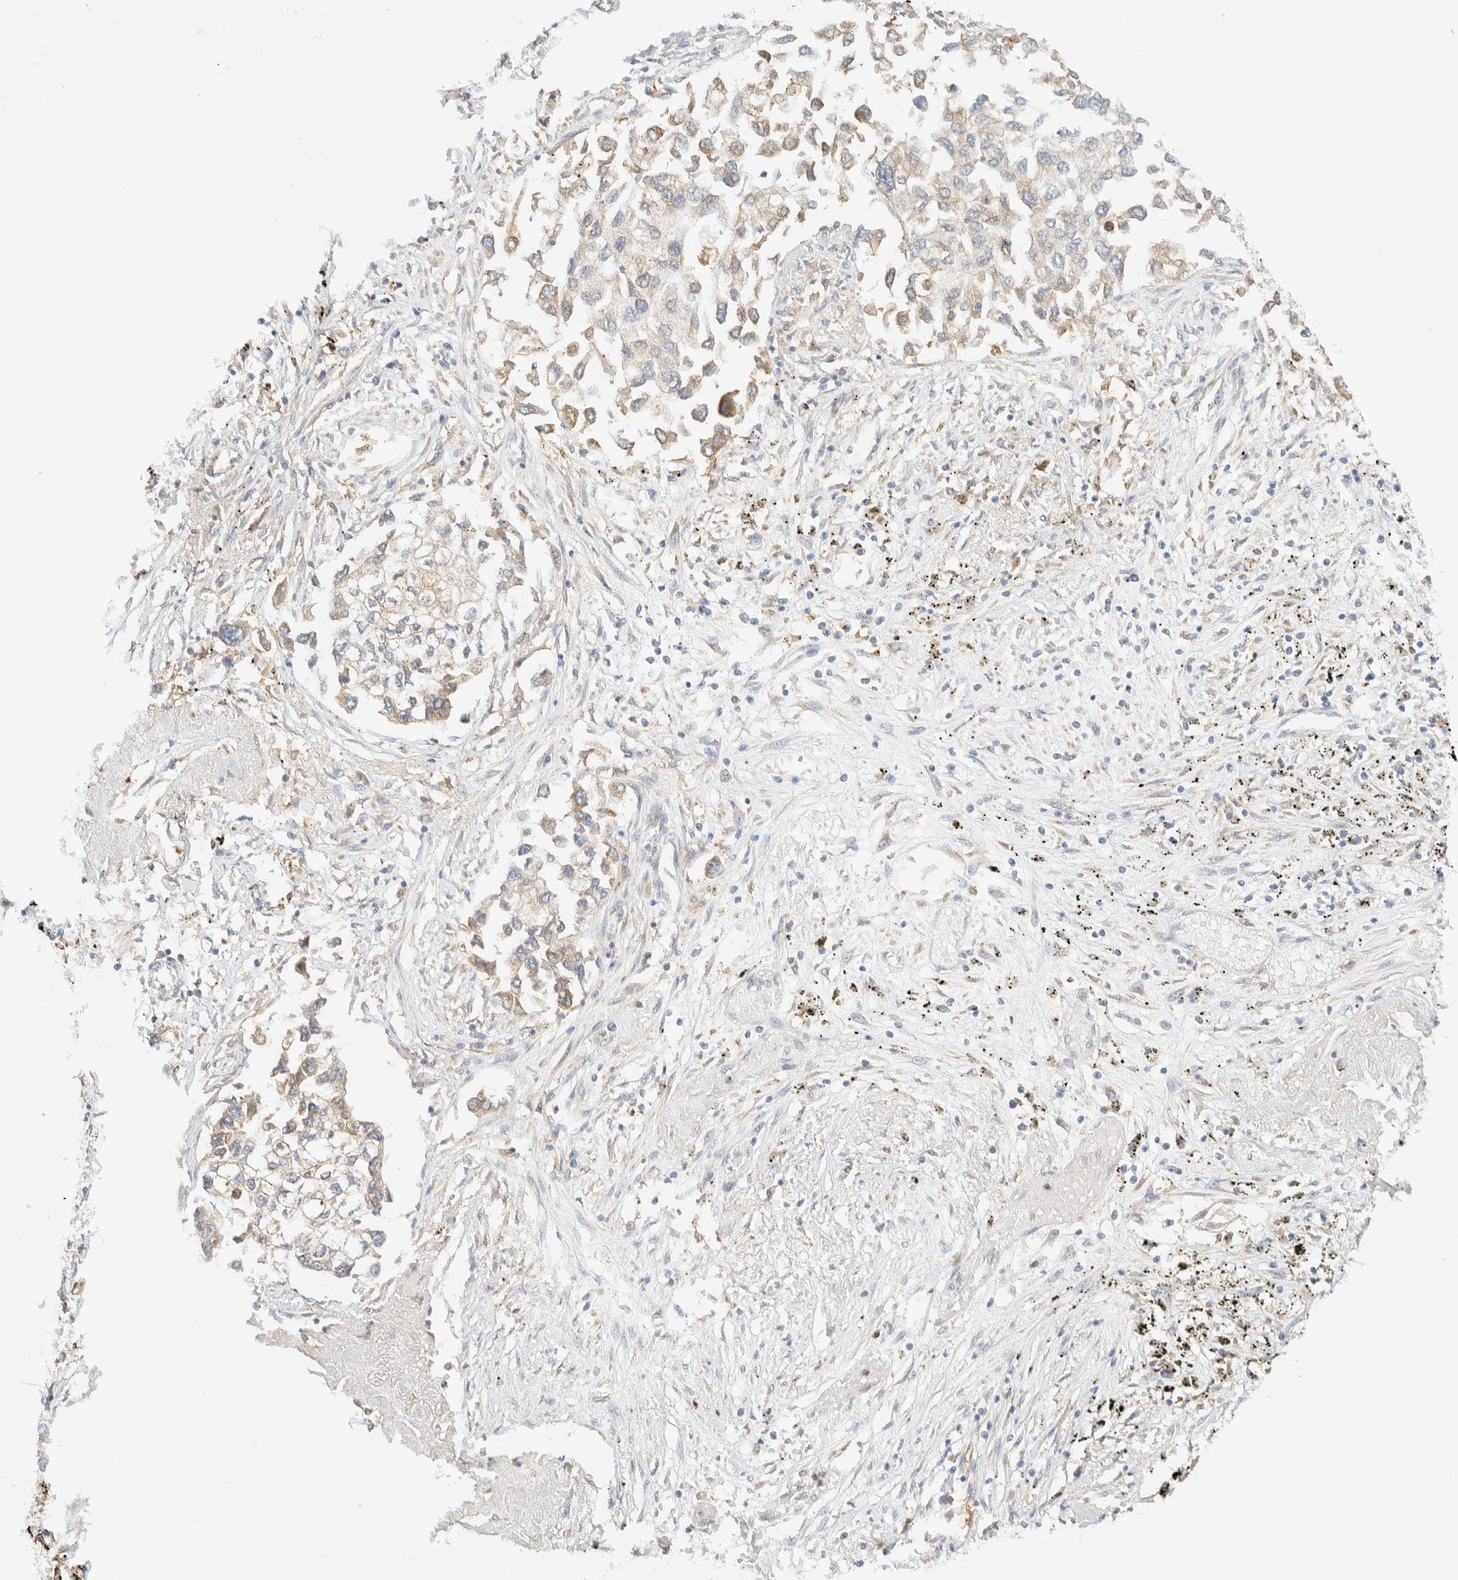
{"staining": {"intensity": "weak", "quantity": ">75%", "location": "cytoplasmic/membranous"}, "tissue": "lung cancer", "cell_type": "Tumor cells", "image_type": "cancer", "snomed": [{"axis": "morphology", "description": "Inflammation, NOS"}, {"axis": "morphology", "description": "Adenocarcinoma, NOS"}, {"axis": "topography", "description": "Lung"}], "caption": "Lung cancer stained with immunohistochemistry demonstrates weak cytoplasmic/membranous staining in about >75% of tumor cells. The protein of interest is shown in brown color, while the nuclei are stained blue.", "gene": "NT5C", "patient": {"sex": "male", "age": 63}}